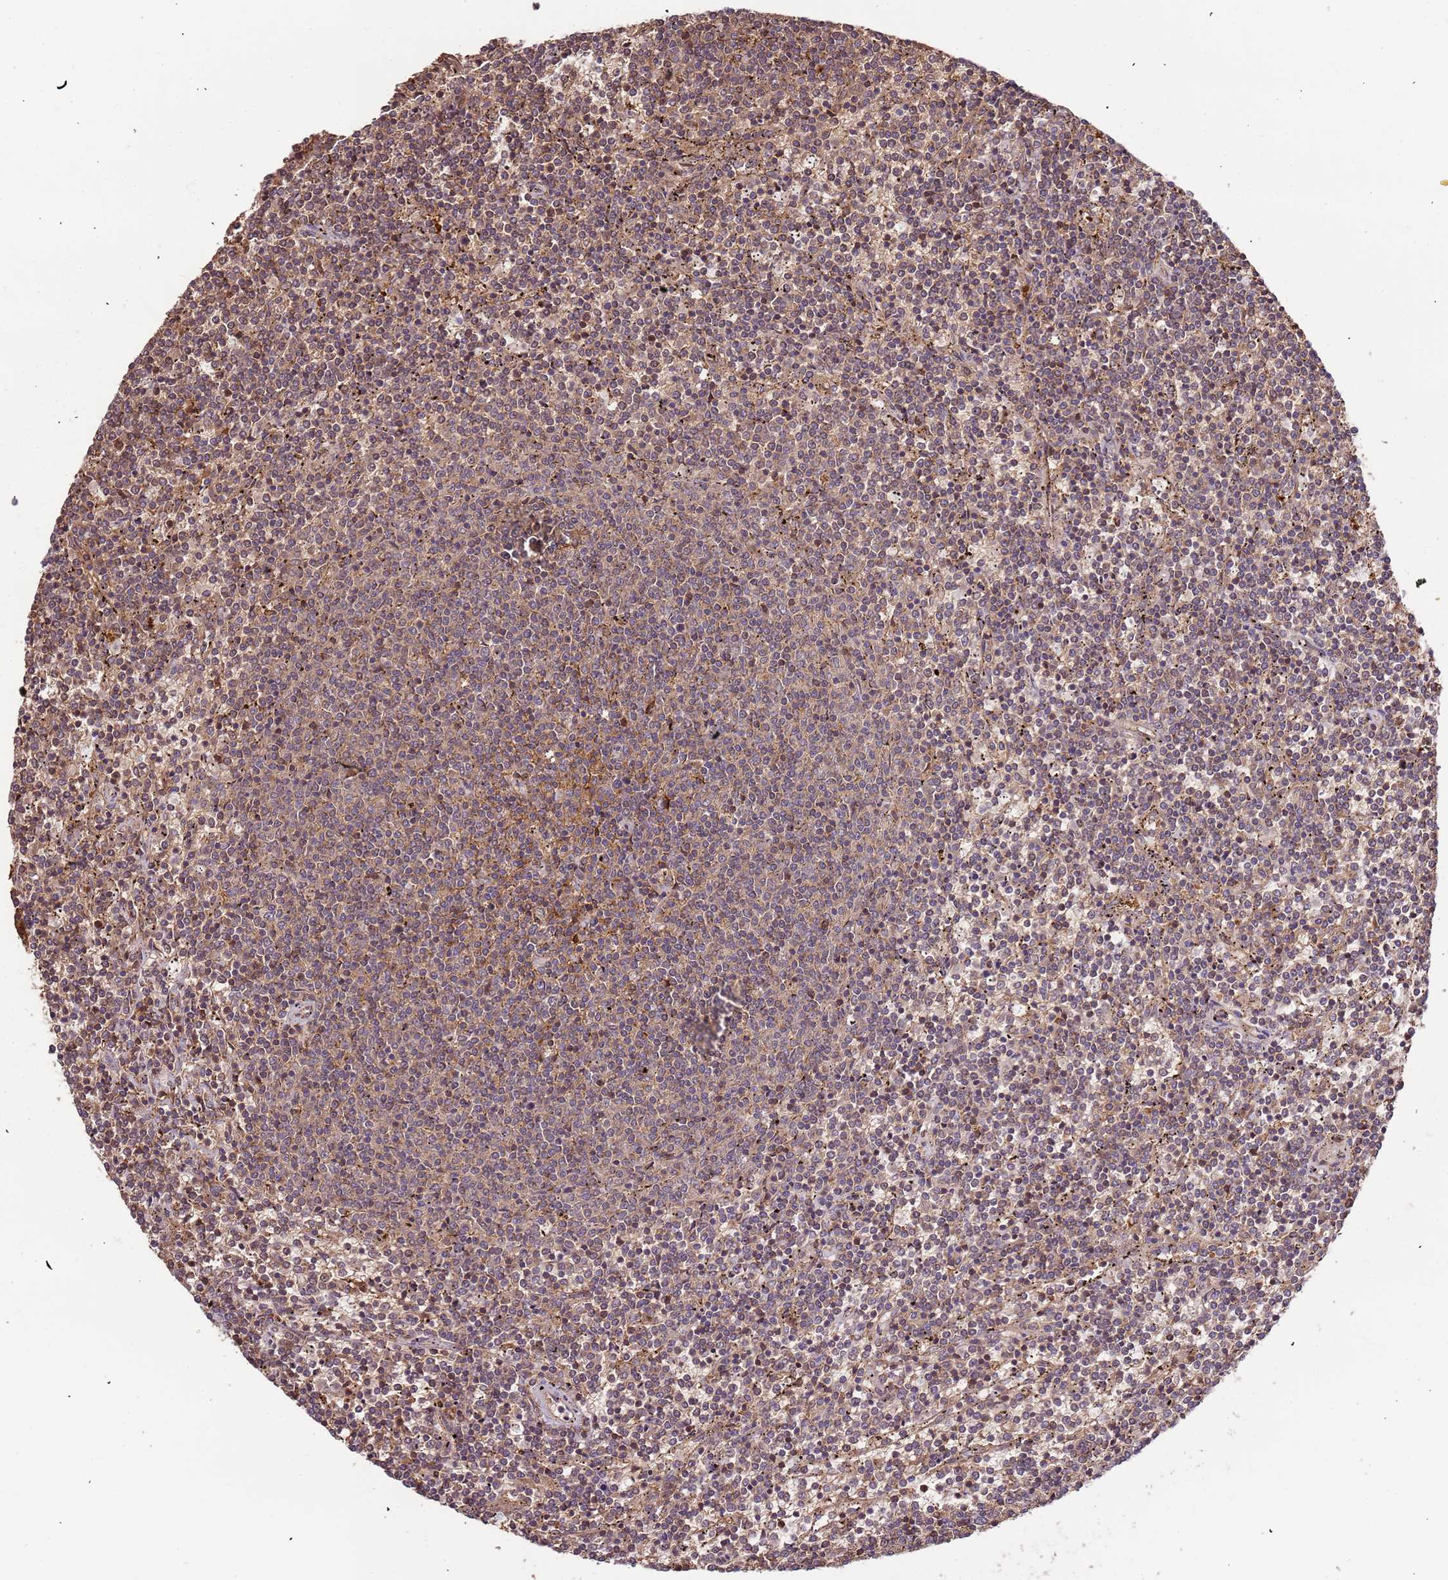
{"staining": {"intensity": "moderate", "quantity": ">75%", "location": "cytoplasmic/membranous"}, "tissue": "lymphoma", "cell_type": "Tumor cells", "image_type": "cancer", "snomed": [{"axis": "morphology", "description": "Malignant lymphoma, non-Hodgkin's type, Low grade"}, {"axis": "topography", "description": "Spleen"}], "caption": "Low-grade malignant lymphoma, non-Hodgkin's type stained with DAB IHC displays medium levels of moderate cytoplasmic/membranous expression in approximately >75% of tumor cells.", "gene": "IL17RD", "patient": {"sex": "female", "age": 50}}